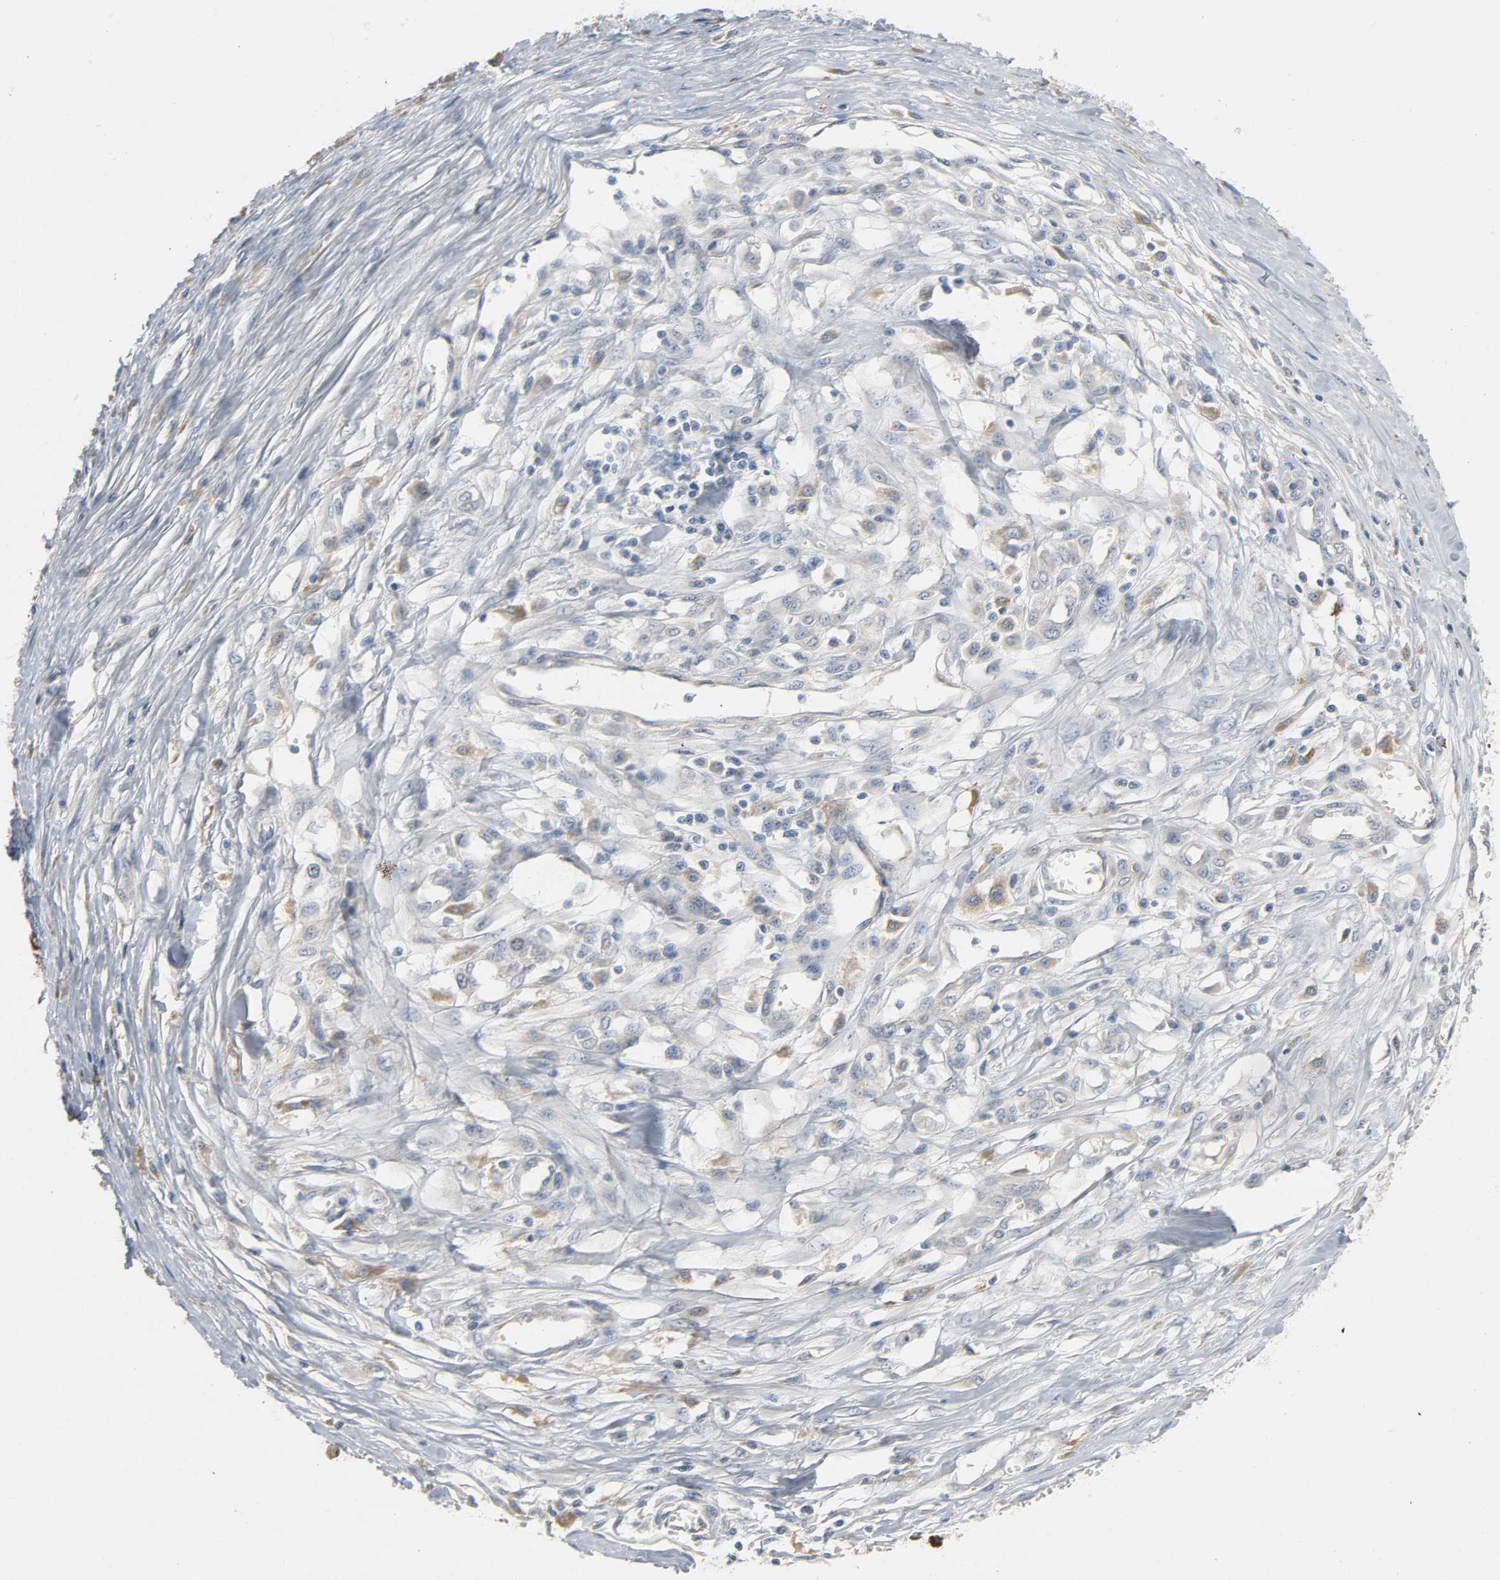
{"staining": {"intensity": "weak", "quantity": "<25%", "location": "cytoplasmic/membranous"}, "tissue": "melanoma", "cell_type": "Tumor cells", "image_type": "cancer", "snomed": [{"axis": "morphology", "description": "Malignant melanoma, Metastatic site"}, {"axis": "topography", "description": "Lymph node"}], "caption": "There is no significant expression in tumor cells of melanoma.", "gene": "LIMCH1", "patient": {"sex": "male", "age": 59}}